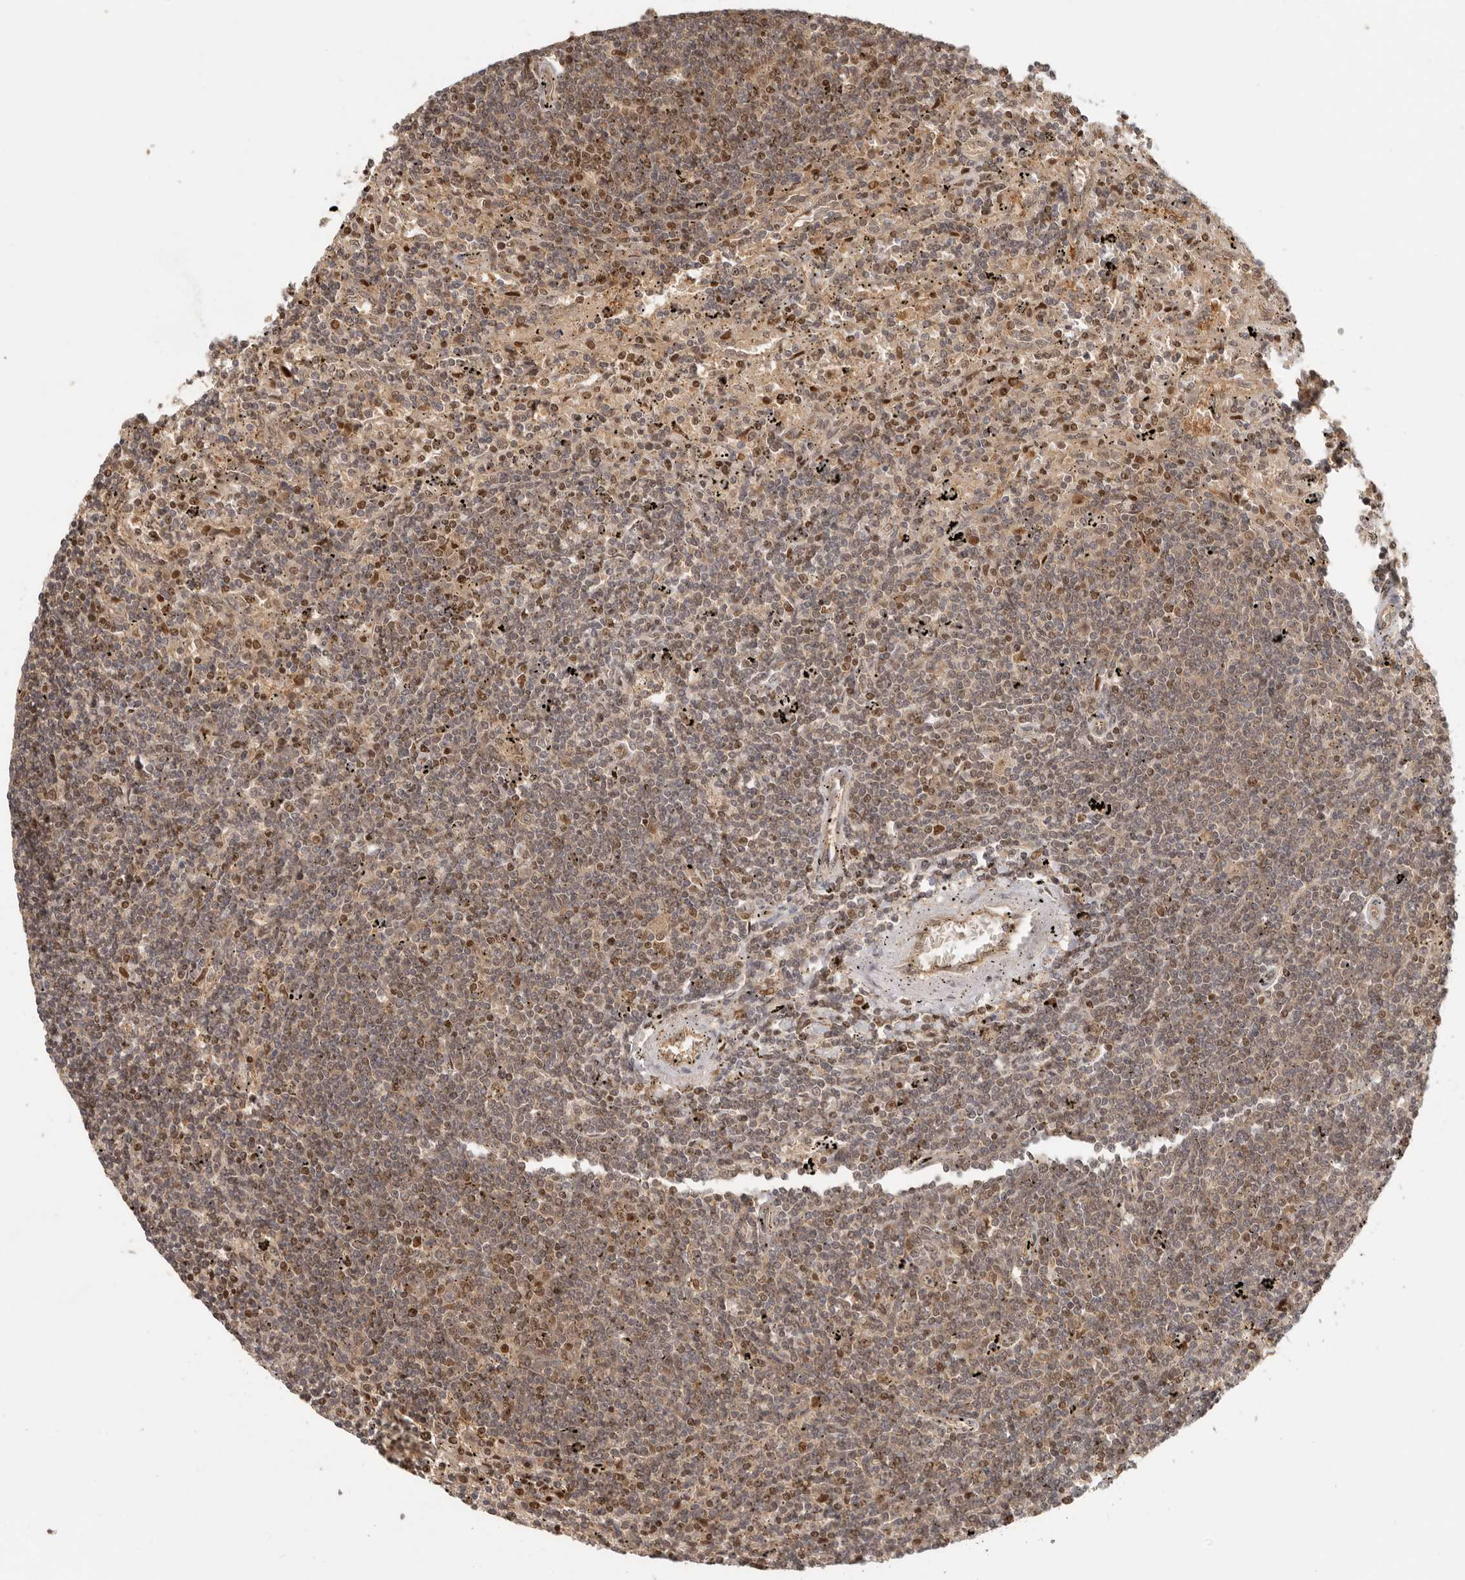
{"staining": {"intensity": "weak", "quantity": "<25%", "location": "cytoplasmic/membranous"}, "tissue": "lymphoma", "cell_type": "Tumor cells", "image_type": "cancer", "snomed": [{"axis": "morphology", "description": "Malignant lymphoma, non-Hodgkin's type, Low grade"}, {"axis": "topography", "description": "Spleen"}], "caption": "DAB immunohistochemical staining of lymphoma reveals no significant positivity in tumor cells. (DAB (3,3'-diaminobenzidine) immunohistochemistry visualized using brightfield microscopy, high magnification).", "gene": "PSMA5", "patient": {"sex": "male", "age": 76}}